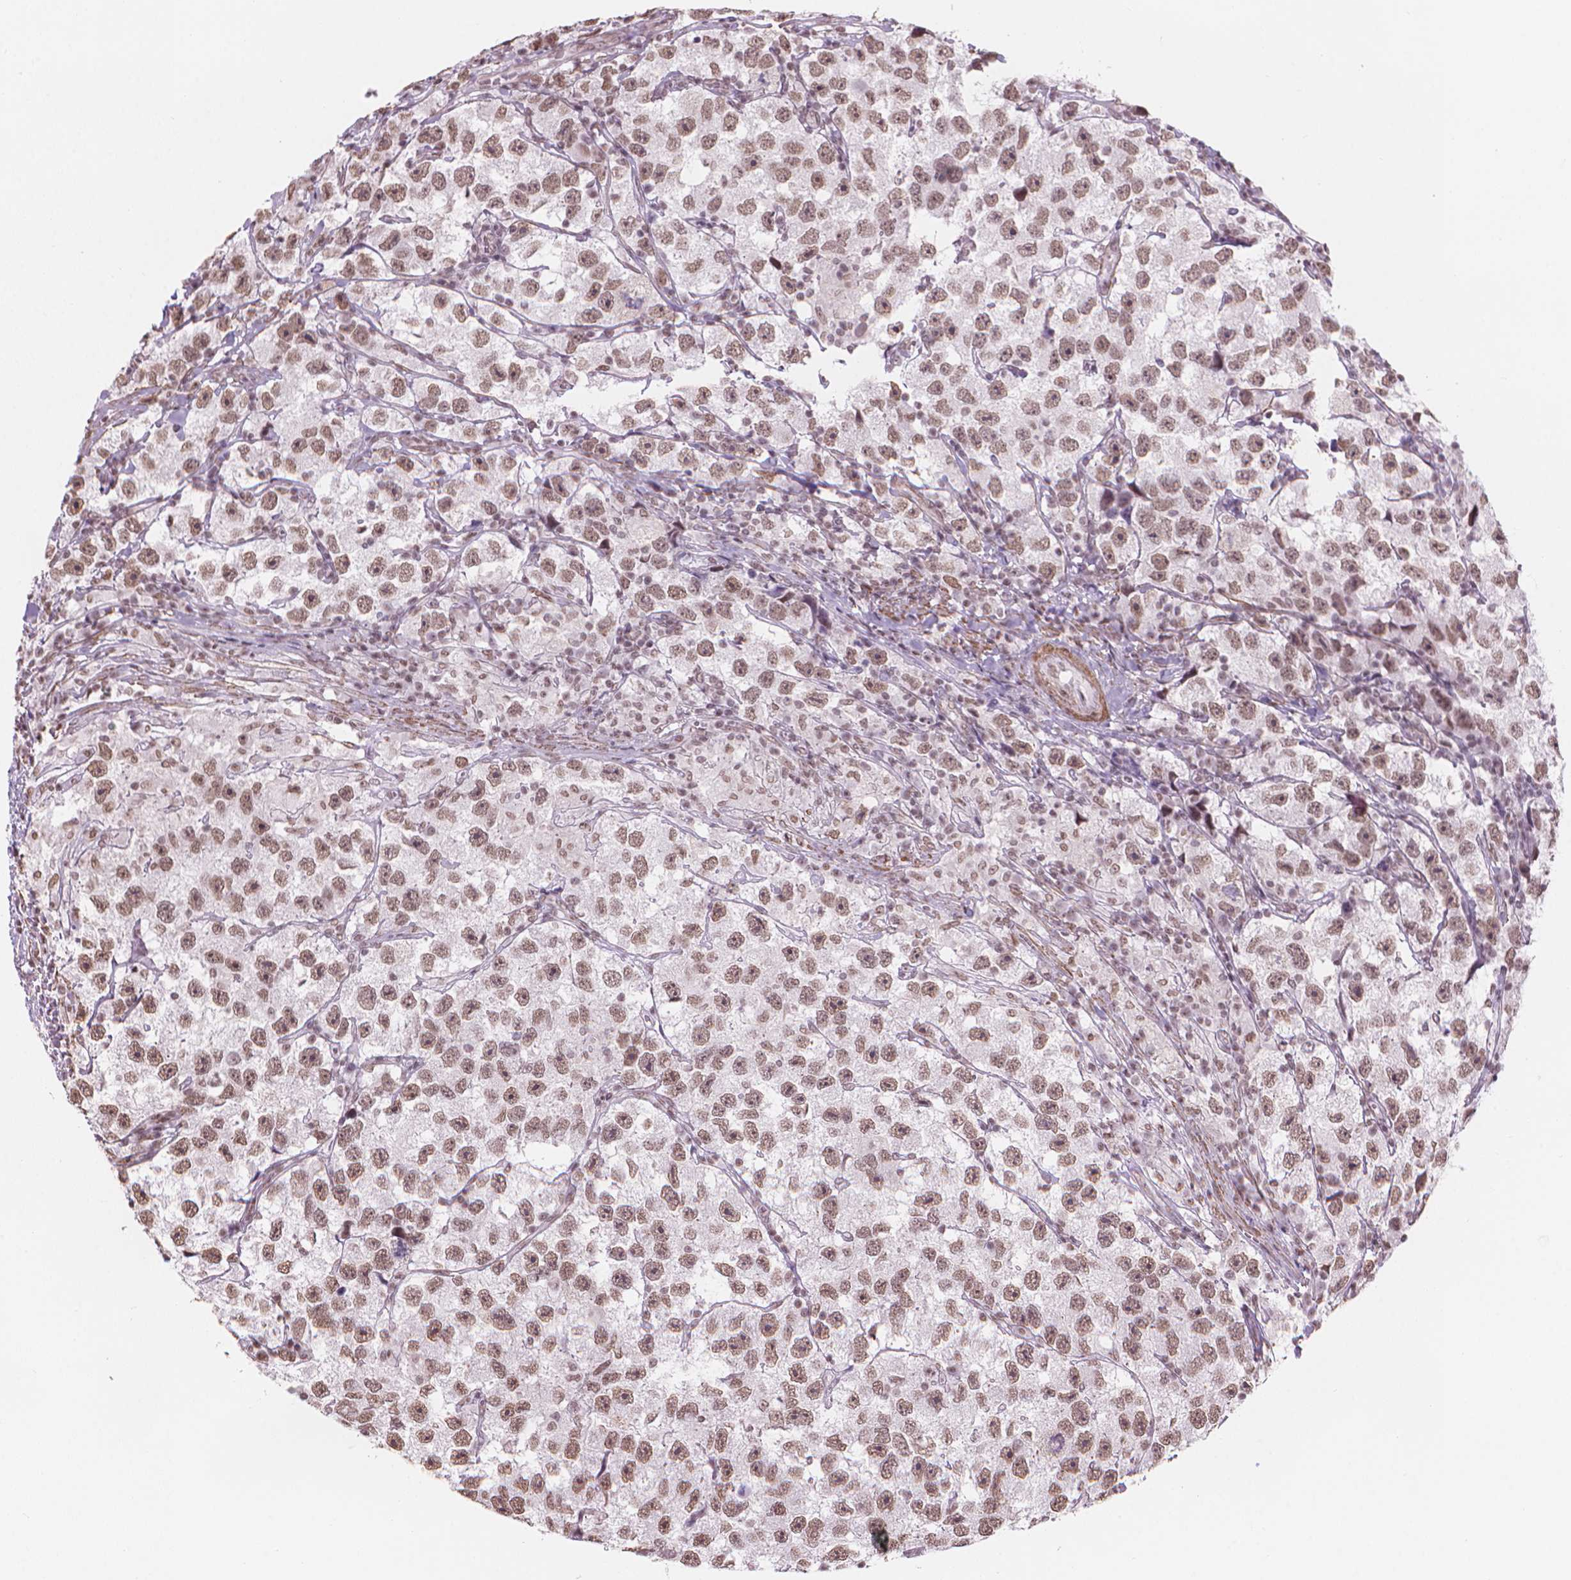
{"staining": {"intensity": "moderate", "quantity": ">75%", "location": "nuclear"}, "tissue": "testis cancer", "cell_type": "Tumor cells", "image_type": "cancer", "snomed": [{"axis": "morphology", "description": "Seminoma, NOS"}, {"axis": "topography", "description": "Testis"}], "caption": "This is a micrograph of immunohistochemistry (IHC) staining of testis cancer (seminoma), which shows moderate expression in the nuclear of tumor cells.", "gene": "HOXD4", "patient": {"sex": "male", "age": 26}}